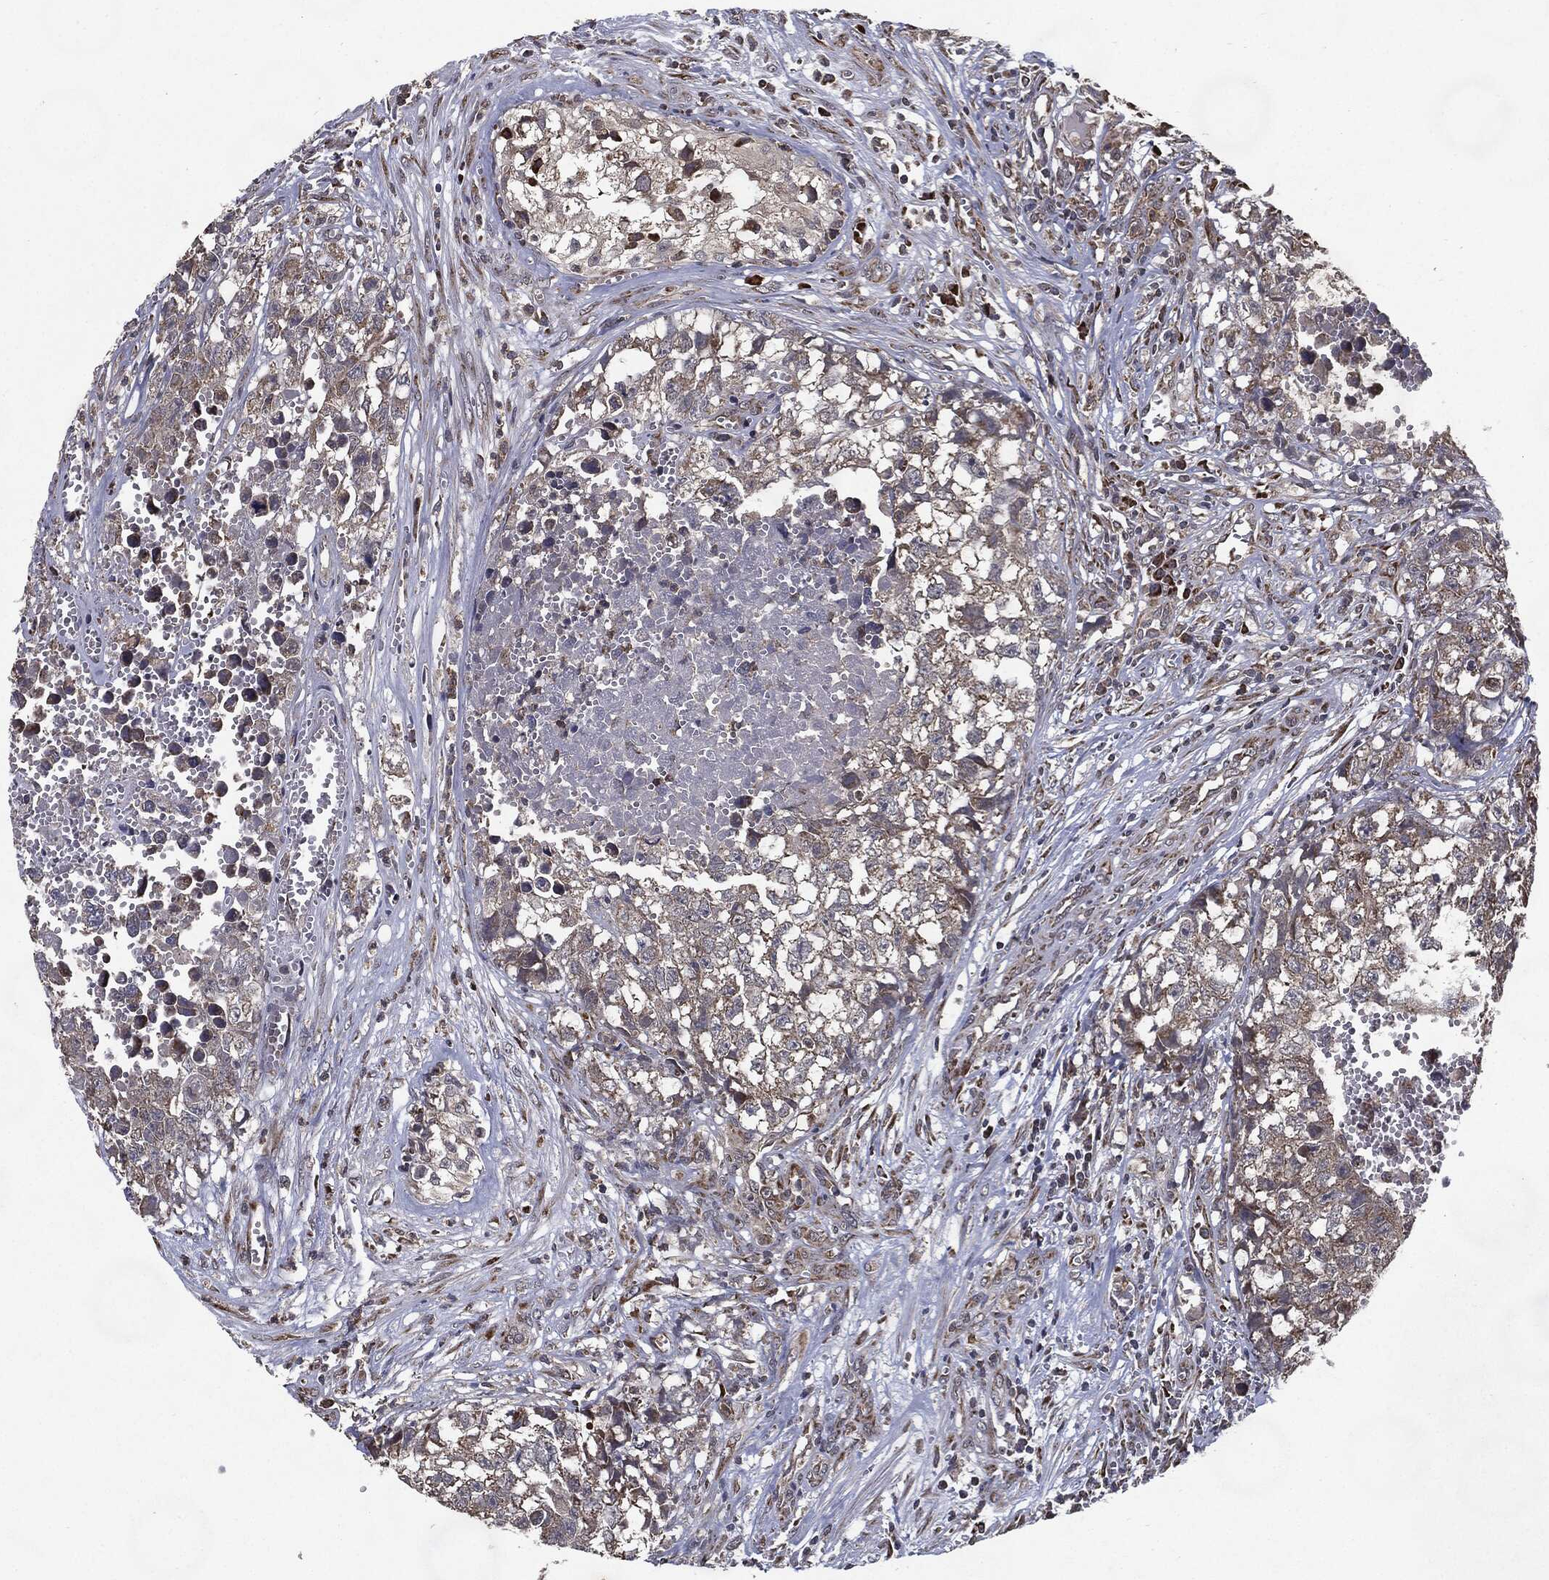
{"staining": {"intensity": "moderate", "quantity": "25%-75%", "location": "cytoplasmic/membranous"}, "tissue": "testis cancer", "cell_type": "Tumor cells", "image_type": "cancer", "snomed": [{"axis": "morphology", "description": "Seminoma, NOS"}, {"axis": "morphology", "description": "Carcinoma, Embryonal, NOS"}, {"axis": "topography", "description": "Testis"}], "caption": "This micrograph shows immunohistochemistry (IHC) staining of human testis cancer (seminoma), with medium moderate cytoplasmic/membranous expression in about 25%-75% of tumor cells.", "gene": "HDAC5", "patient": {"sex": "male", "age": 22}}